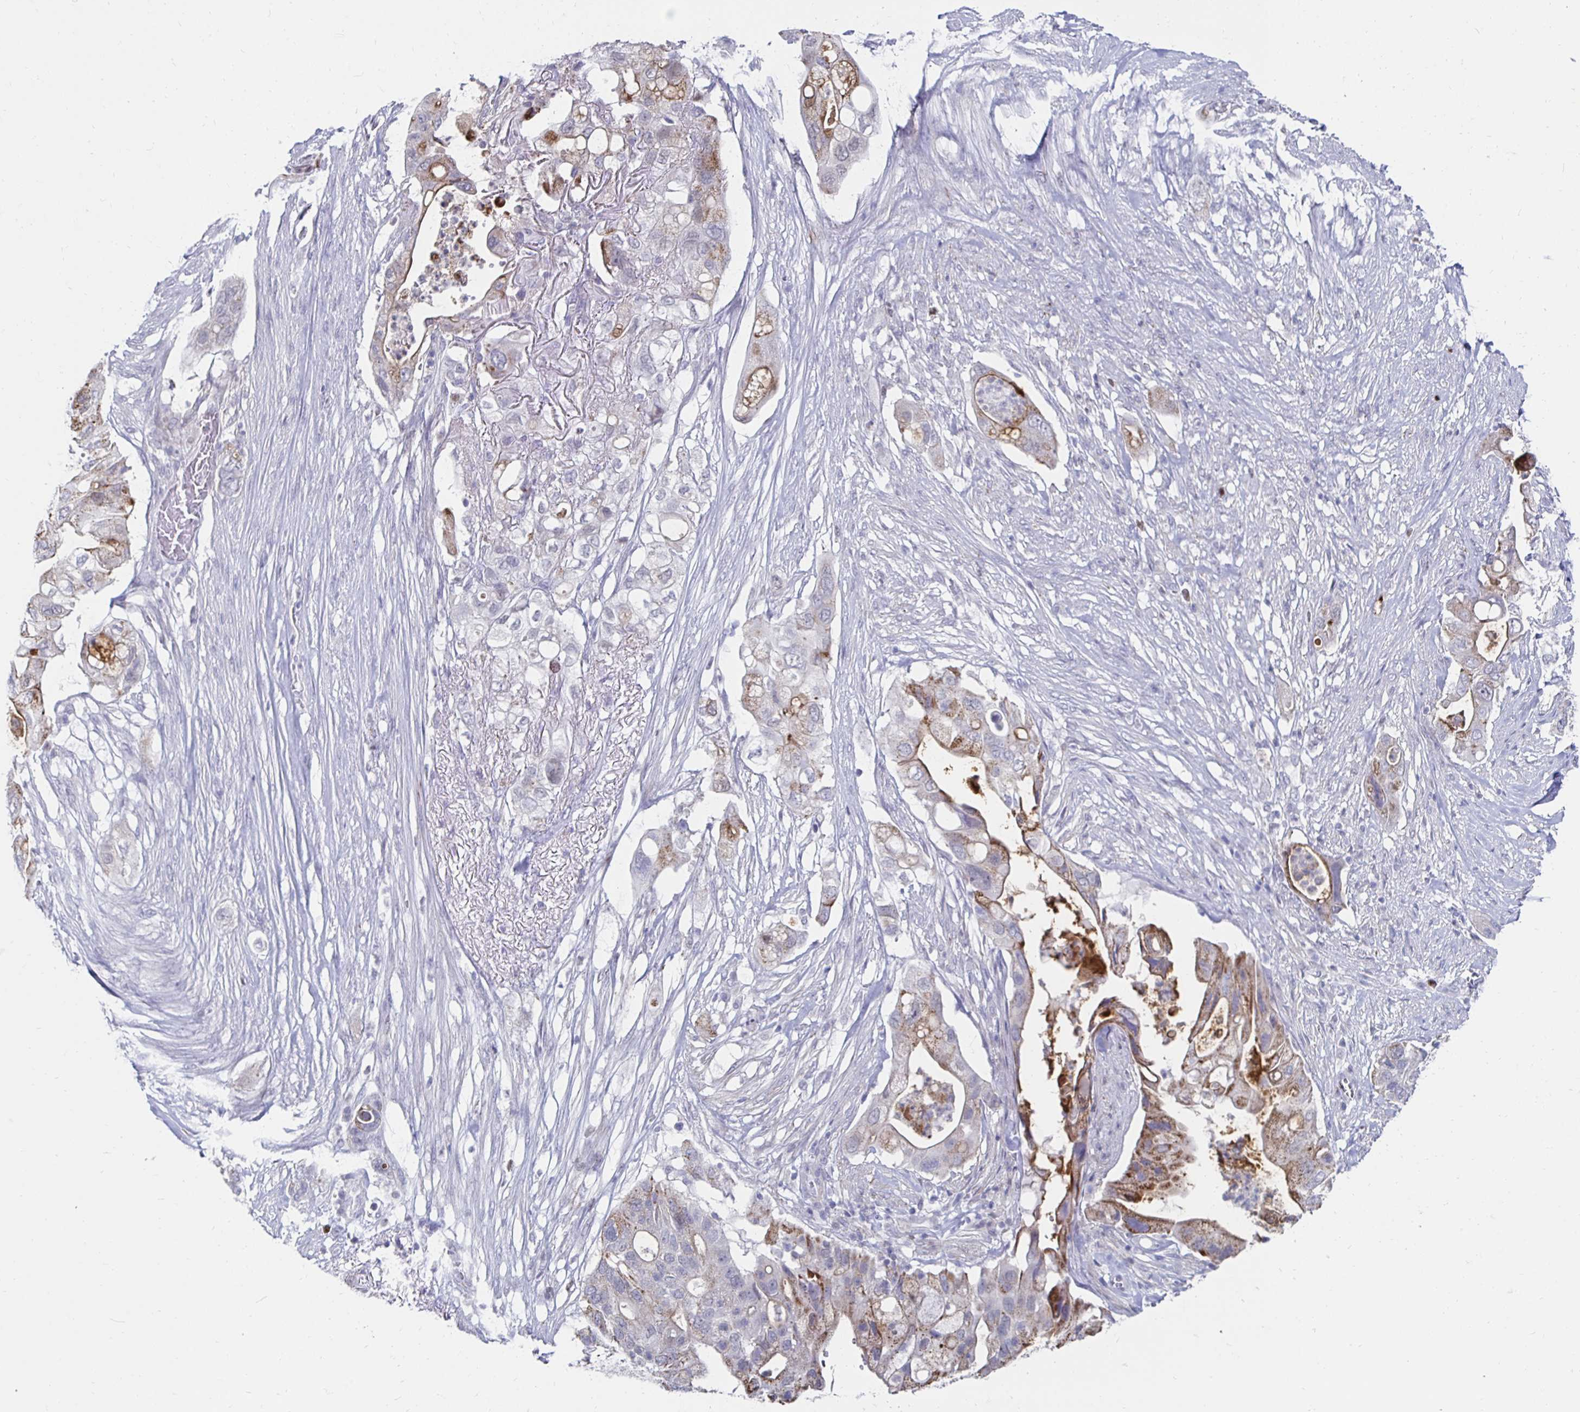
{"staining": {"intensity": "moderate", "quantity": "<25%", "location": "cytoplasmic/membranous"}, "tissue": "pancreatic cancer", "cell_type": "Tumor cells", "image_type": "cancer", "snomed": [{"axis": "morphology", "description": "Adenocarcinoma, NOS"}, {"axis": "topography", "description": "Pancreas"}], "caption": "Immunohistochemistry (IHC) (DAB (3,3'-diaminobenzidine)) staining of pancreatic cancer exhibits moderate cytoplasmic/membranous protein expression in about <25% of tumor cells.", "gene": "NOCT", "patient": {"sex": "female", "age": 72}}